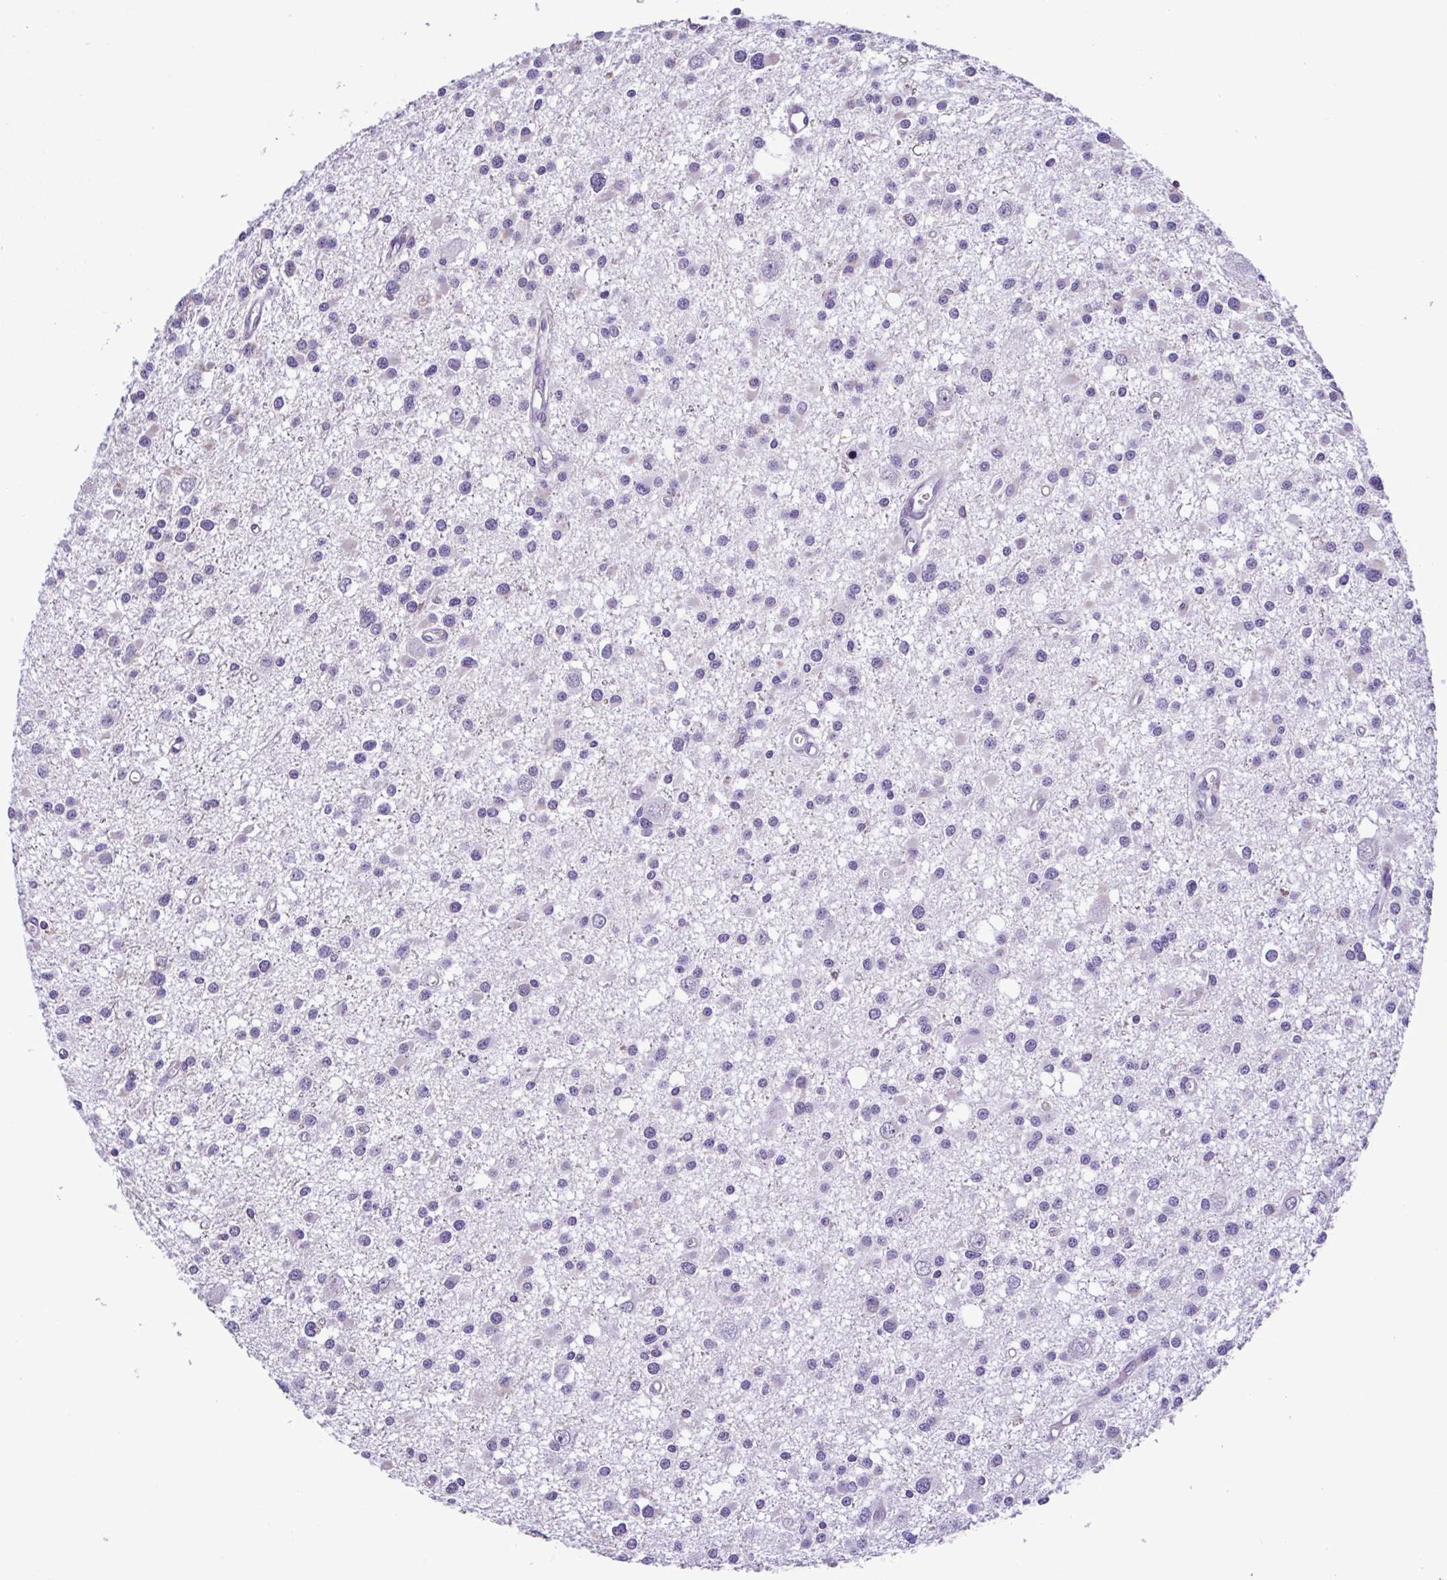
{"staining": {"intensity": "negative", "quantity": "none", "location": "none"}, "tissue": "glioma", "cell_type": "Tumor cells", "image_type": "cancer", "snomed": [{"axis": "morphology", "description": "Glioma, malignant, High grade"}, {"axis": "topography", "description": "Brain"}], "caption": "High magnification brightfield microscopy of glioma stained with DAB (3,3'-diaminobenzidine) (brown) and counterstained with hematoxylin (blue): tumor cells show no significant positivity.", "gene": "CBY2", "patient": {"sex": "male", "age": 54}}